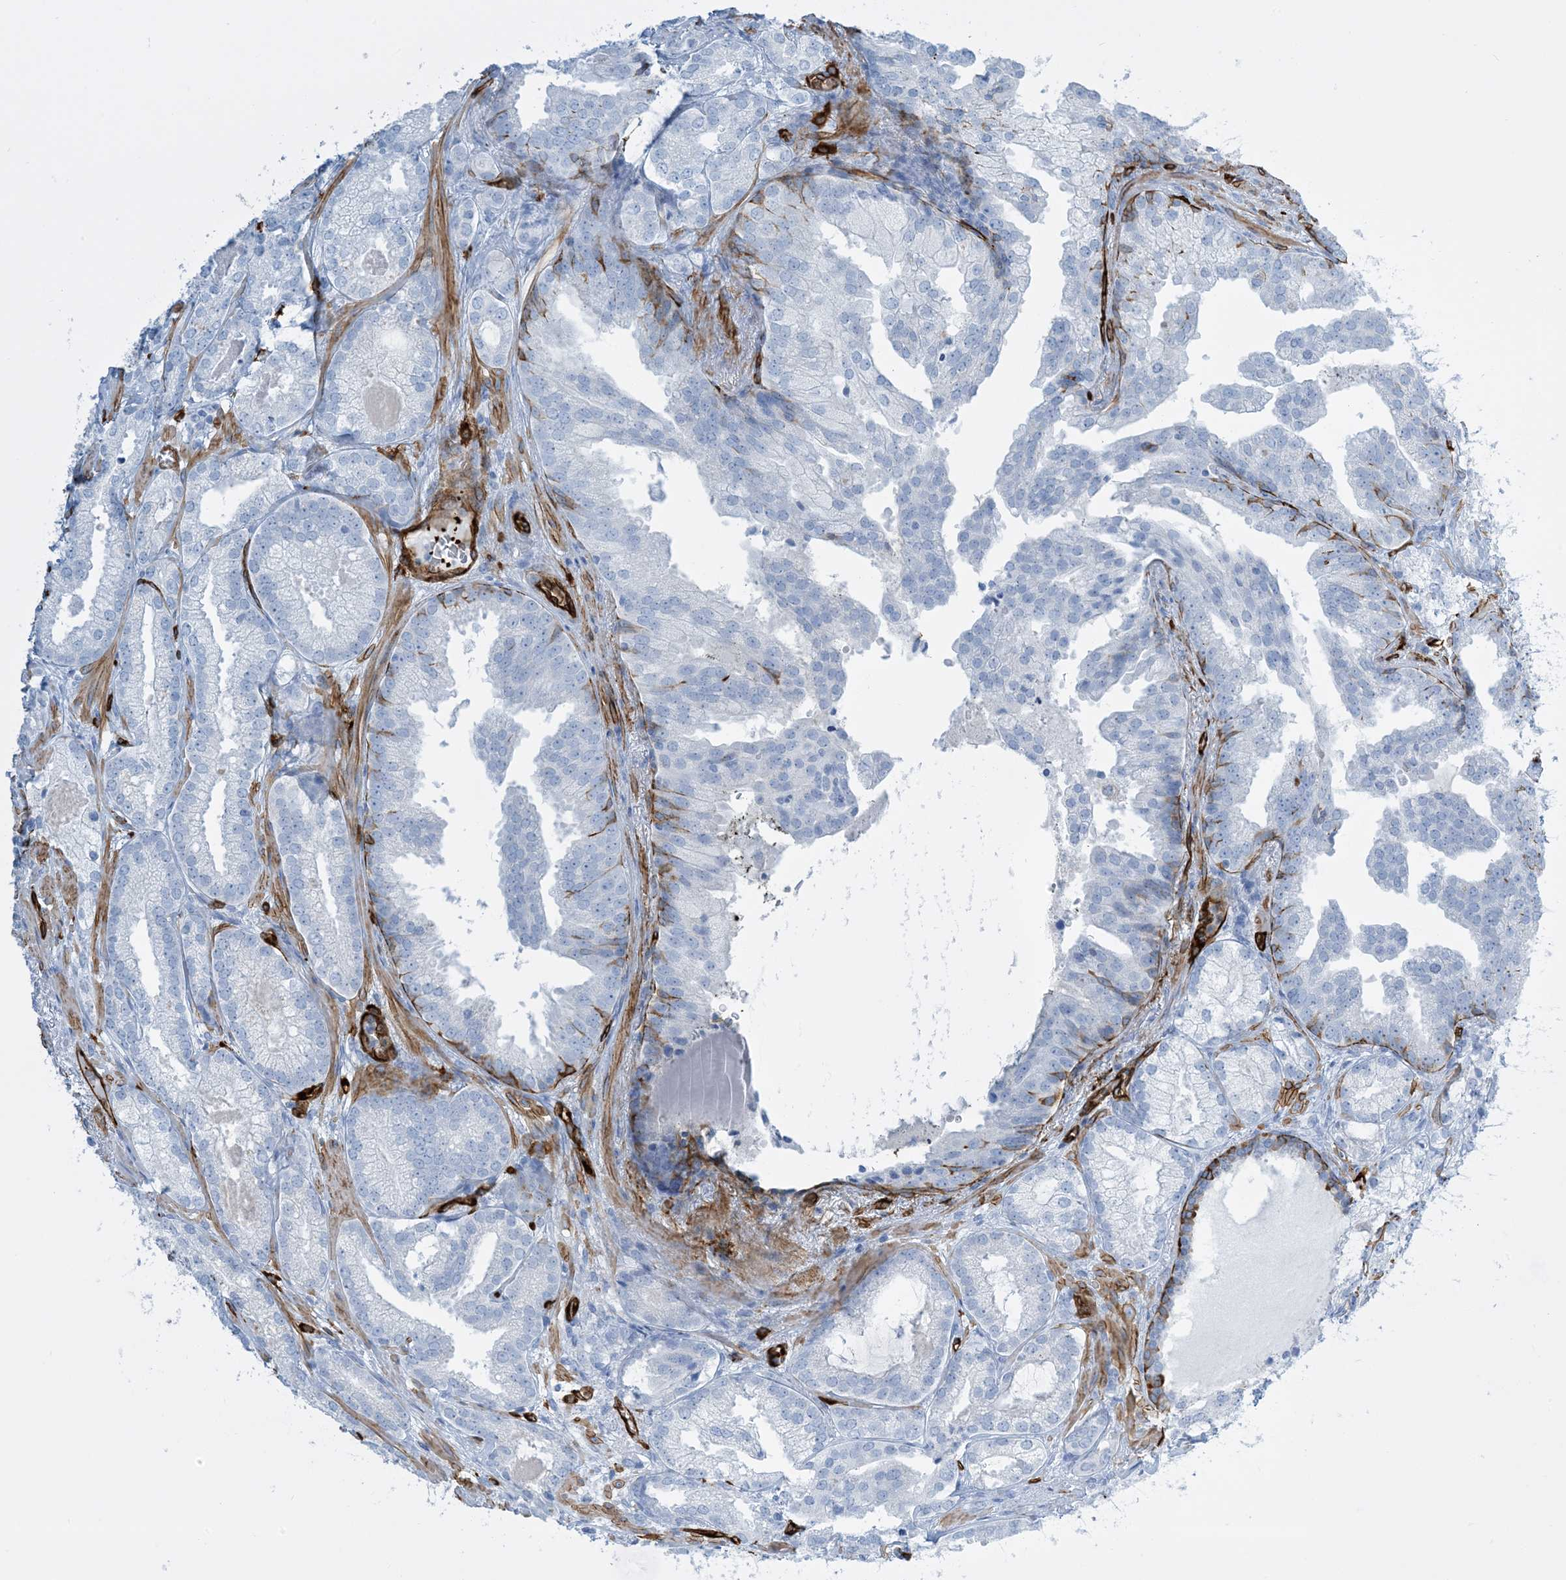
{"staining": {"intensity": "negative", "quantity": "none", "location": "none"}, "tissue": "prostate cancer", "cell_type": "Tumor cells", "image_type": "cancer", "snomed": [{"axis": "morphology", "description": "Normal morphology"}, {"axis": "morphology", "description": "Adenocarcinoma, Low grade"}, {"axis": "topography", "description": "Prostate"}], "caption": "Immunohistochemistry of prostate low-grade adenocarcinoma reveals no staining in tumor cells.", "gene": "EPS8L3", "patient": {"sex": "male", "age": 72}}